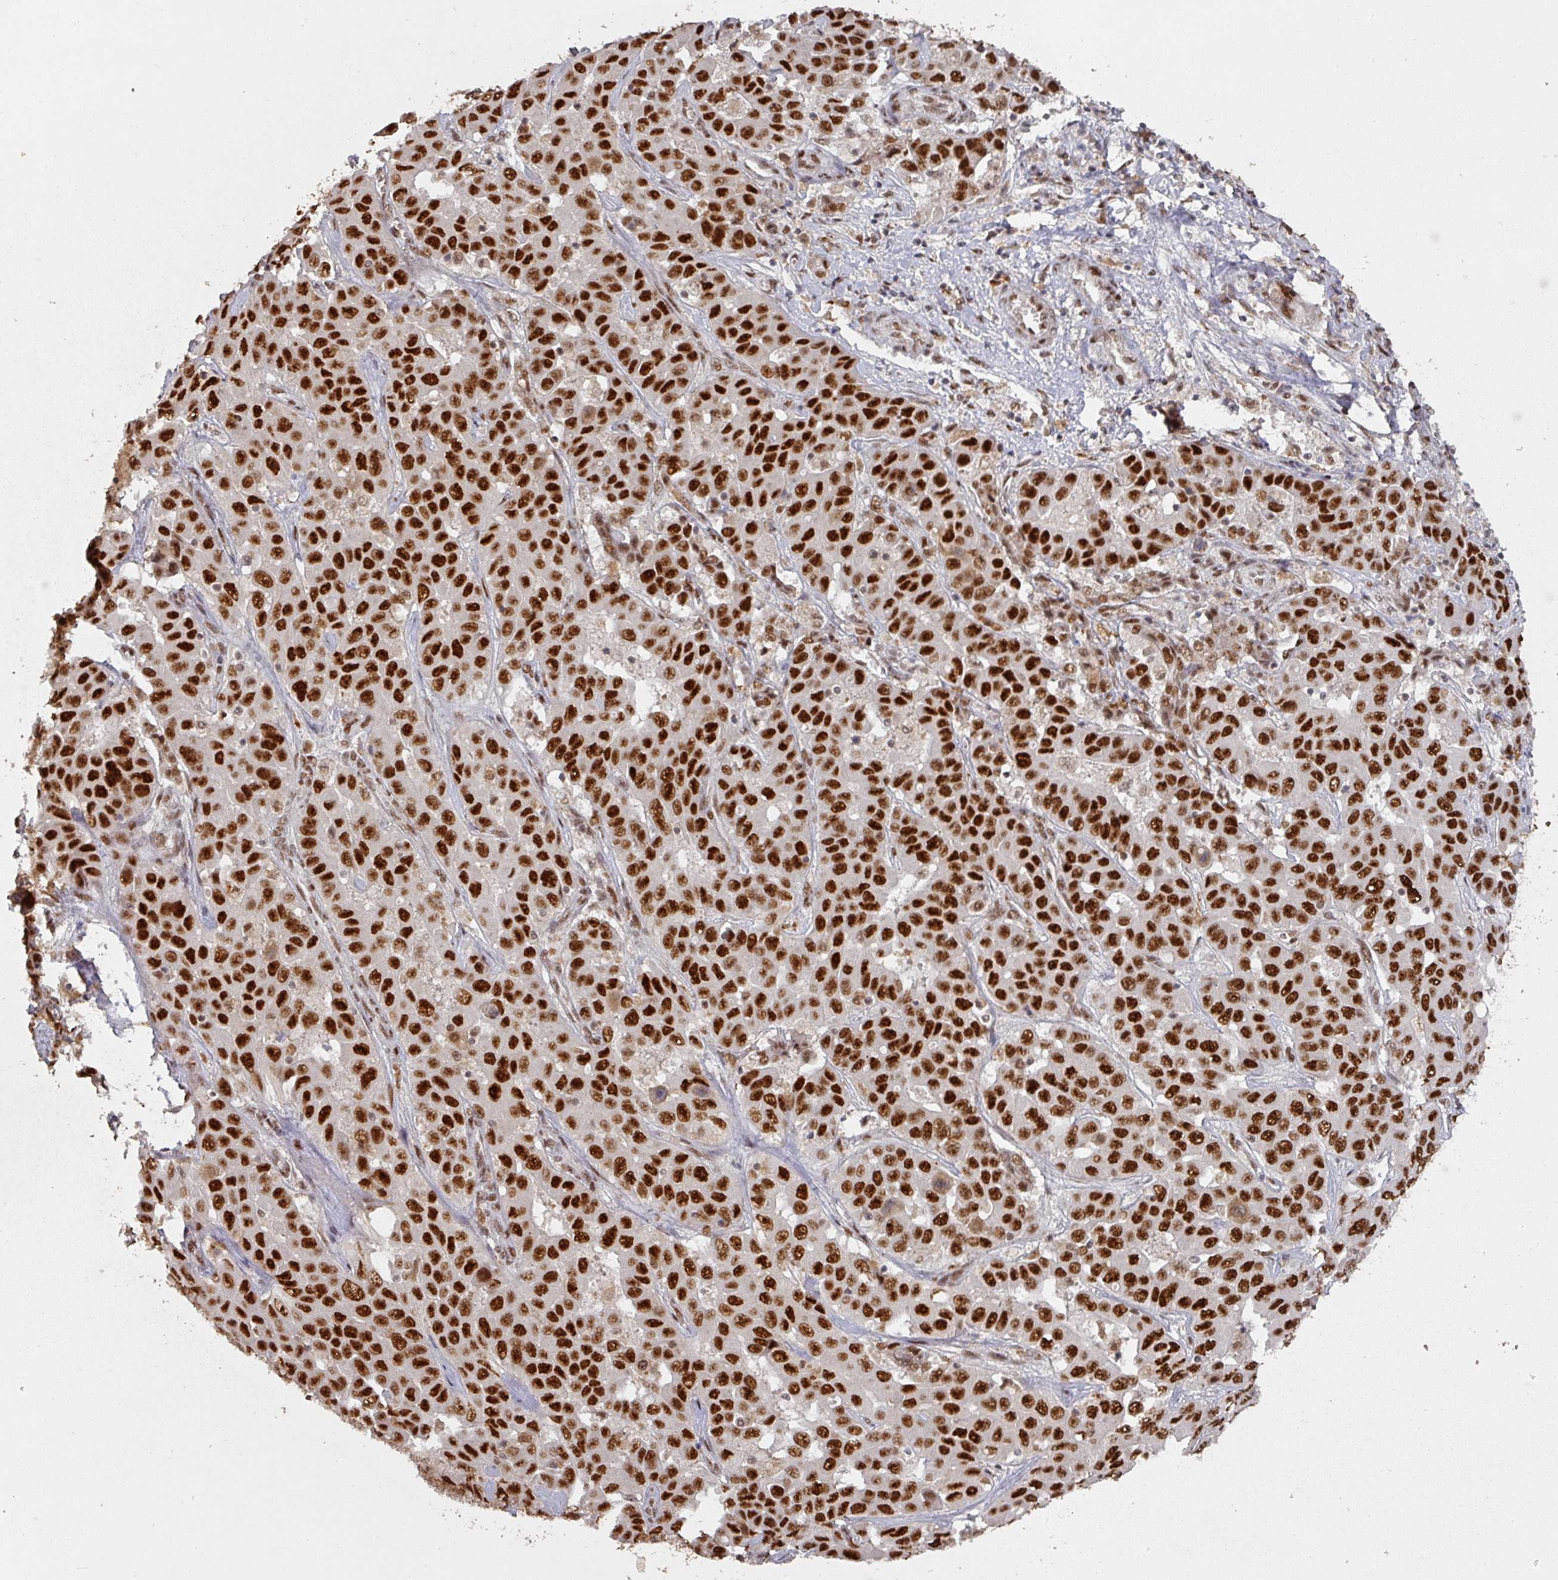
{"staining": {"intensity": "strong", "quantity": ">75%", "location": "nuclear"}, "tissue": "liver cancer", "cell_type": "Tumor cells", "image_type": "cancer", "snomed": [{"axis": "morphology", "description": "Cholangiocarcinoma"}, {"axis": "topography", "description": "Liver"}], "caption": "Immunohistochemistry (IHC) micrograph of neoplastic tissue: liver cancer stained using IHC reveals high levels of strong protein expression localized specifically in the nuclear of tumor cells, appearing as a nuclear brown color.", "gene": "MEPCE", "patient": {"sex": "female", "age": 52}}